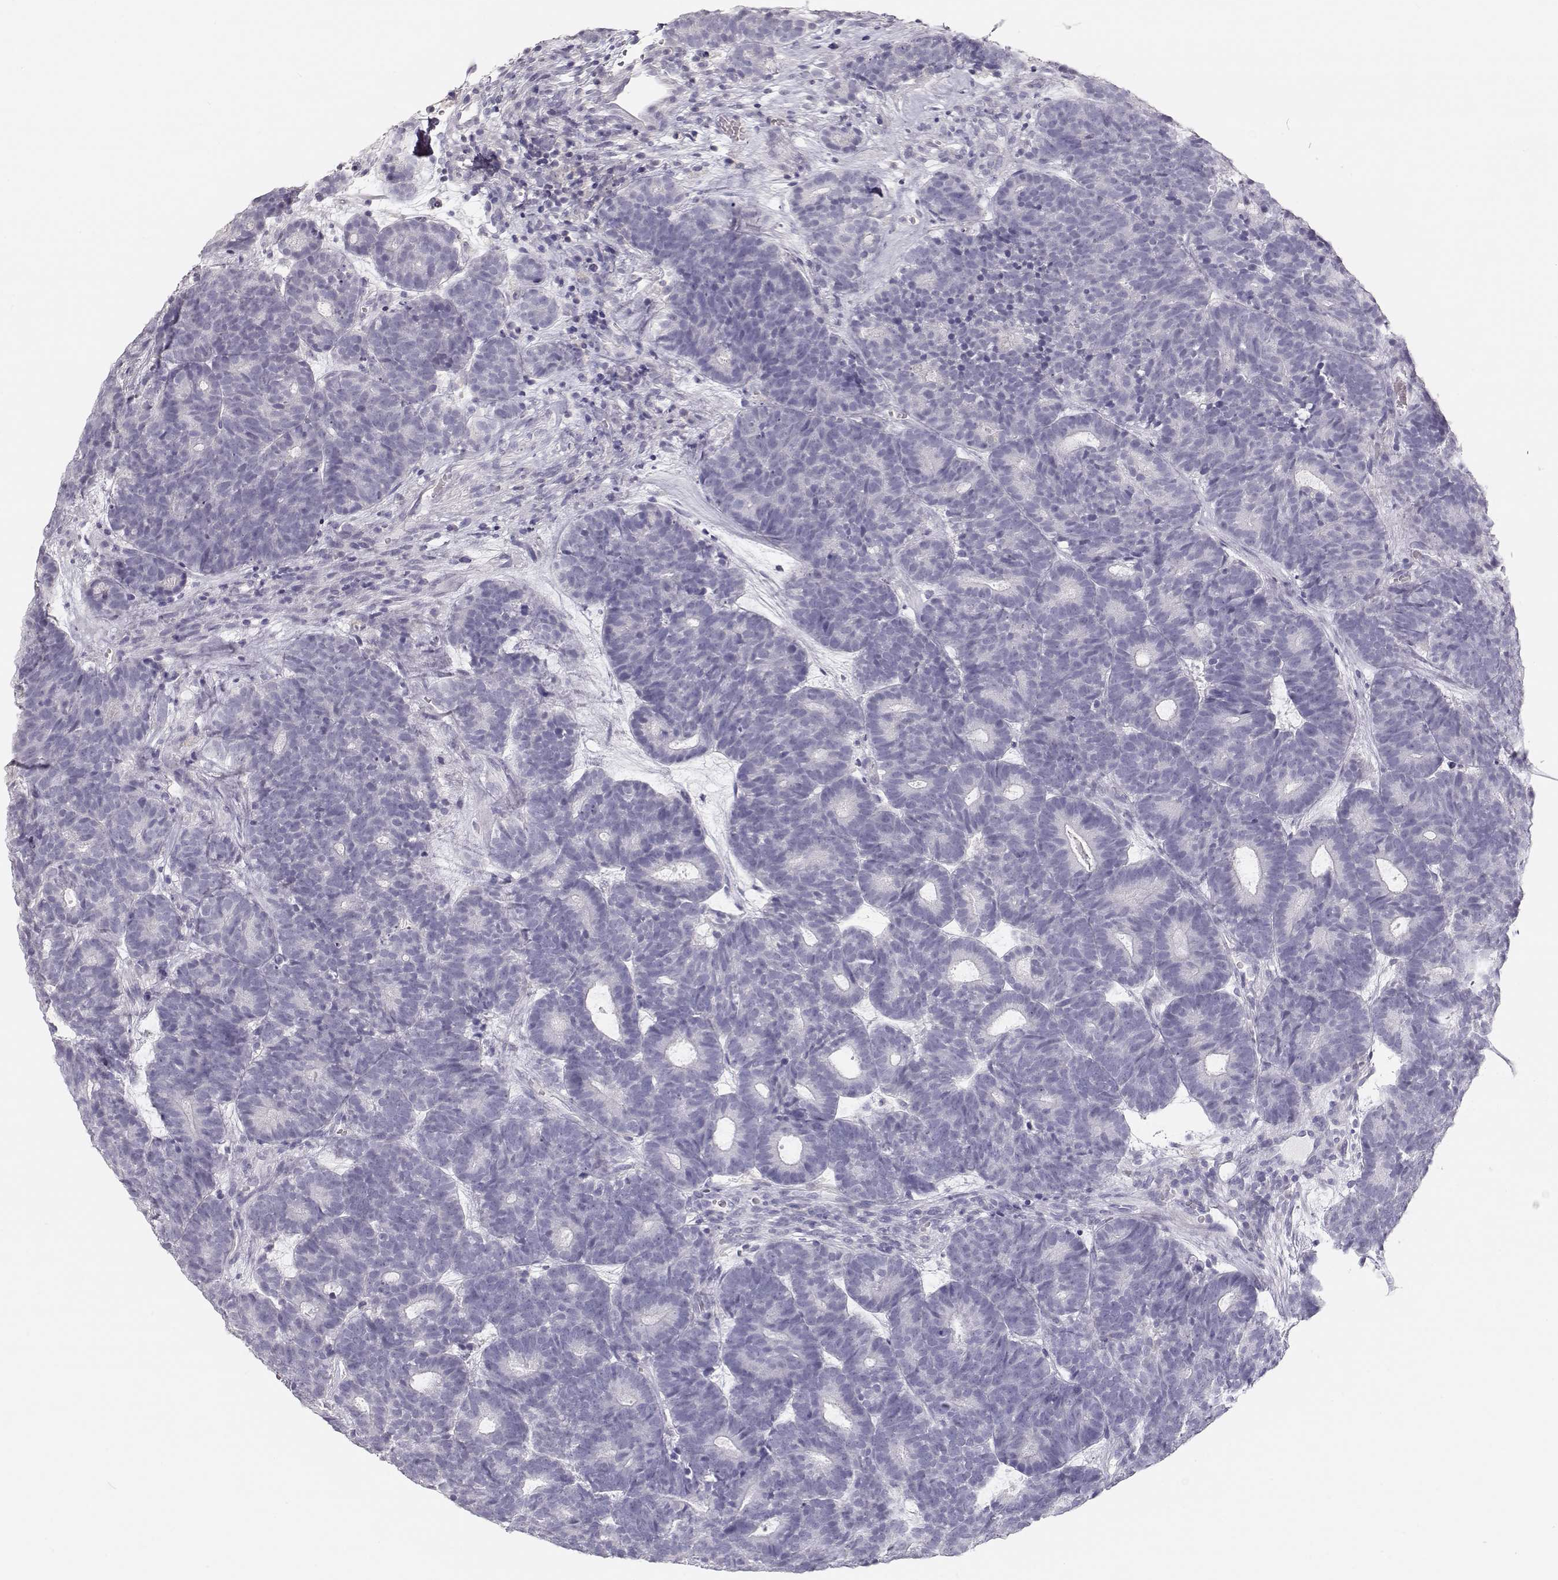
{"staining": {"intensity": "negative", "quantity": "none", "location": "none"}, "tissue": "head and neck cancer", "cell_type": "Tumor cells", "image_type": "cancer", "snomed": [{"axis": "morphology", "description": "Adenocarcinoma, NOS"}, {"axis": "topography", "description": "Head-Neck"}], "caption": "There is no significant positivity in tumor cells of adenocarcinoma (head and neck).", "gene": "LEPR", "patient": {"sex": "female", "age": 81}}